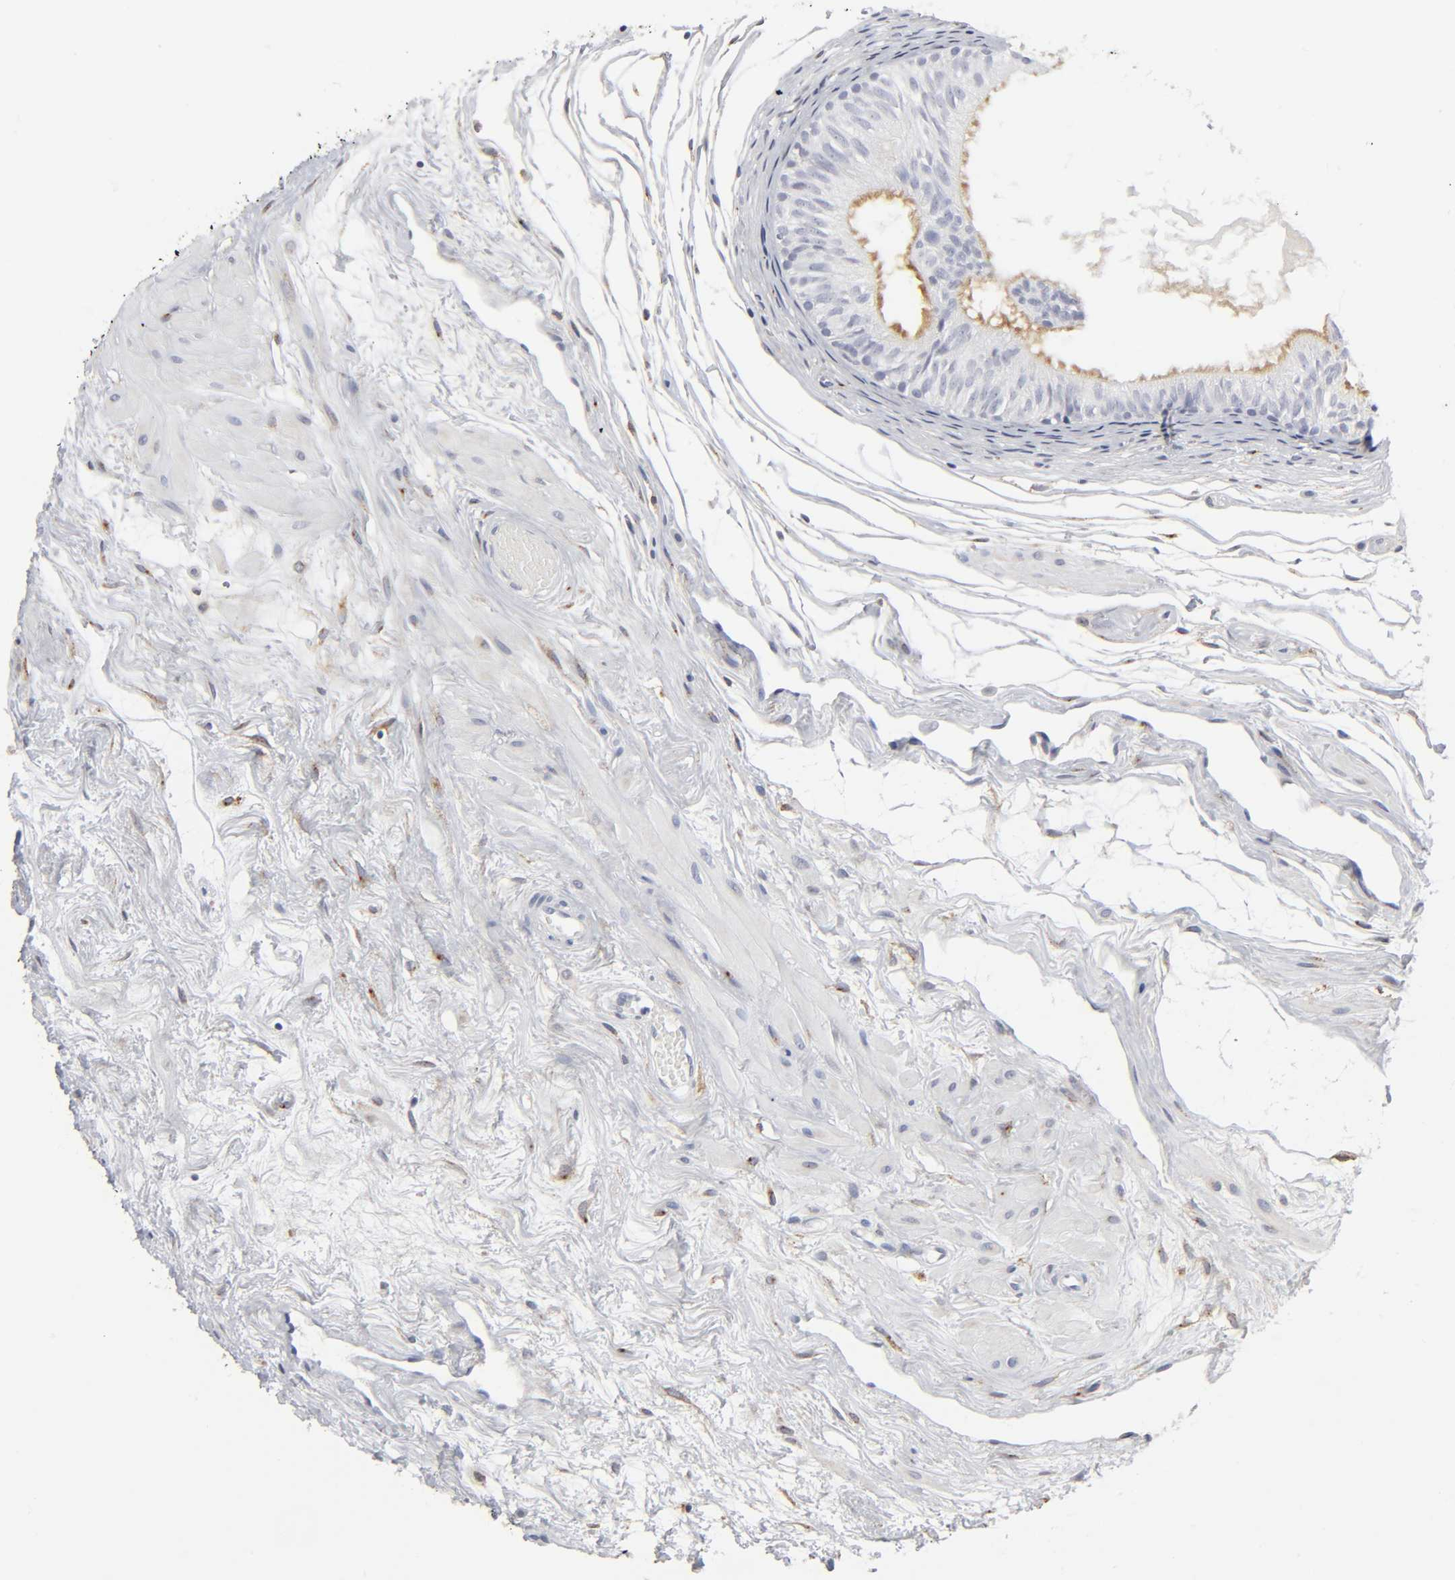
{"staining": {"intensity": "moderate", "quantity": "25%-75%", "location": "cytoplasmic/membranous"}, "tissue": "epididymis", "cell_type": "Glandular cells", "image_type": "normal", "snomed": [{"axis": "morphology", "description": "Normal tissue, NOS"}, {"axis": "morphology", "description": "Atrophy, NOS"}, {"axis": "topography", "description": "Testis"}, {"axis": "topography", "description": "Epididymis"}], "caption": "An image showing moderate cytoplasmic/membranous staining in about 25%-75% of glandular cells in benign epididymis, as visualized by brown immunohistochemical staining.", "gene": "LRP1", "patient": {"sex": "male", "age": 18}}